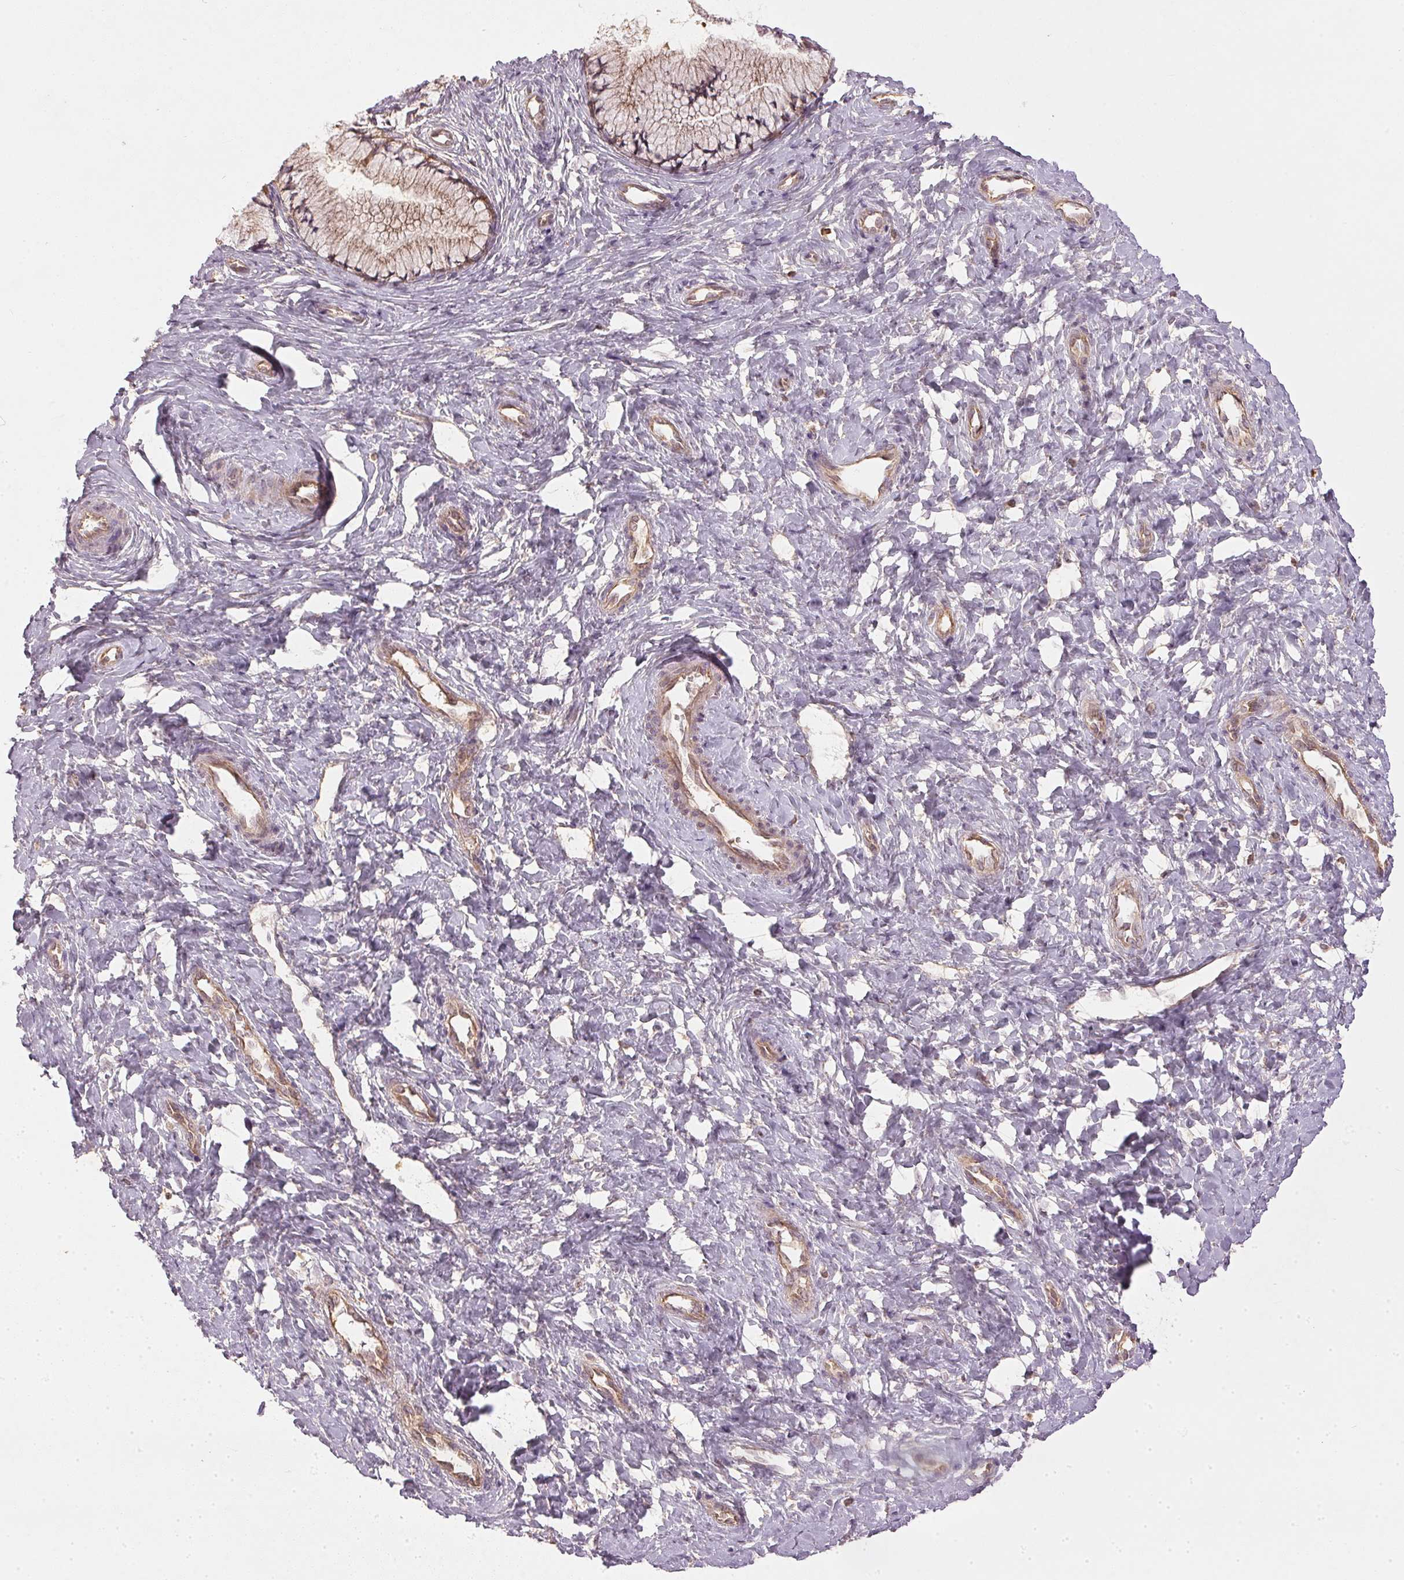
{"staining": {"intensity": "weak", "quantity": ">75%", "location": "cytoplasmic/membranous"}, "tissue": "cervix", "cell_type": "Glandular cells", "image_type": "normal", "snomed": [{"axis": "morphology", "description": "Normal tissue, NOS"}, {"axis": "topography", "description": "Cervix"}], "caption": "Immunohistochemical staining of normal cervix displays low levels of weak cytoplasmic/membranous expression in approximately >75% of glandular cells.", "gene": "NADK2", "patient": {"sex": "female", "age": 37}}